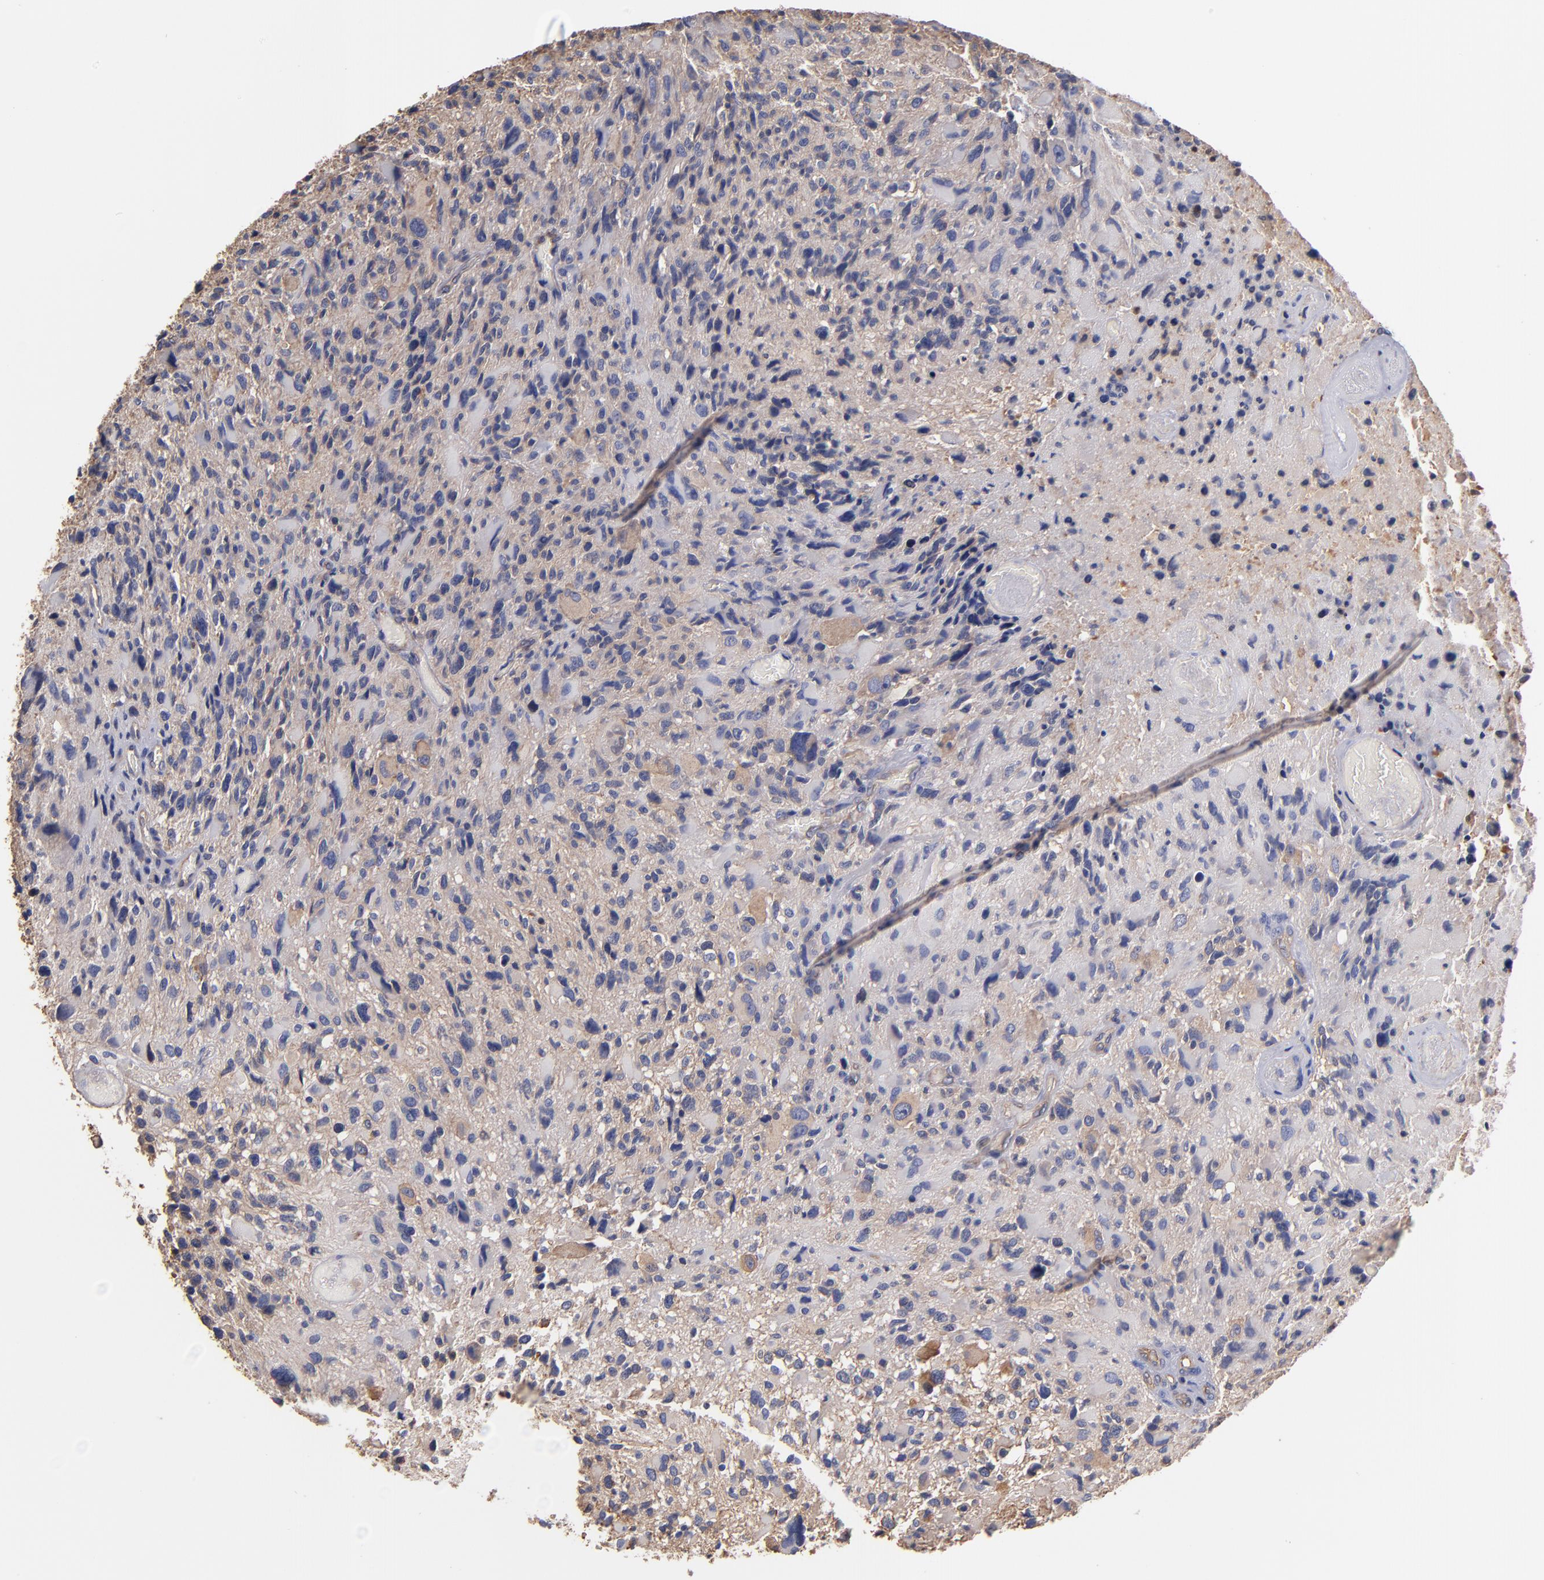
{"staining": {"intensity": "weak", "quantity": "25%-75%", "location": "cytoplasmic/membranous"}, "tissue": "glioma", "cell_type": "Tumor cells", "image_type": "cancer", "snomed": [{"axis": "morphology", "description": "Glioma, malignant, High grade"}, {"axis": "topography", "description": "Brain"}], "caption": "Immunohistochemical staining of human high-grade glioma (malignant) exhibits low levels of weak cytoplasmic/membranous staining in approximately 25%-75% of tumor cells.", "gene": "ESYT2", "patient": {"sex": "male", "age": 69}}